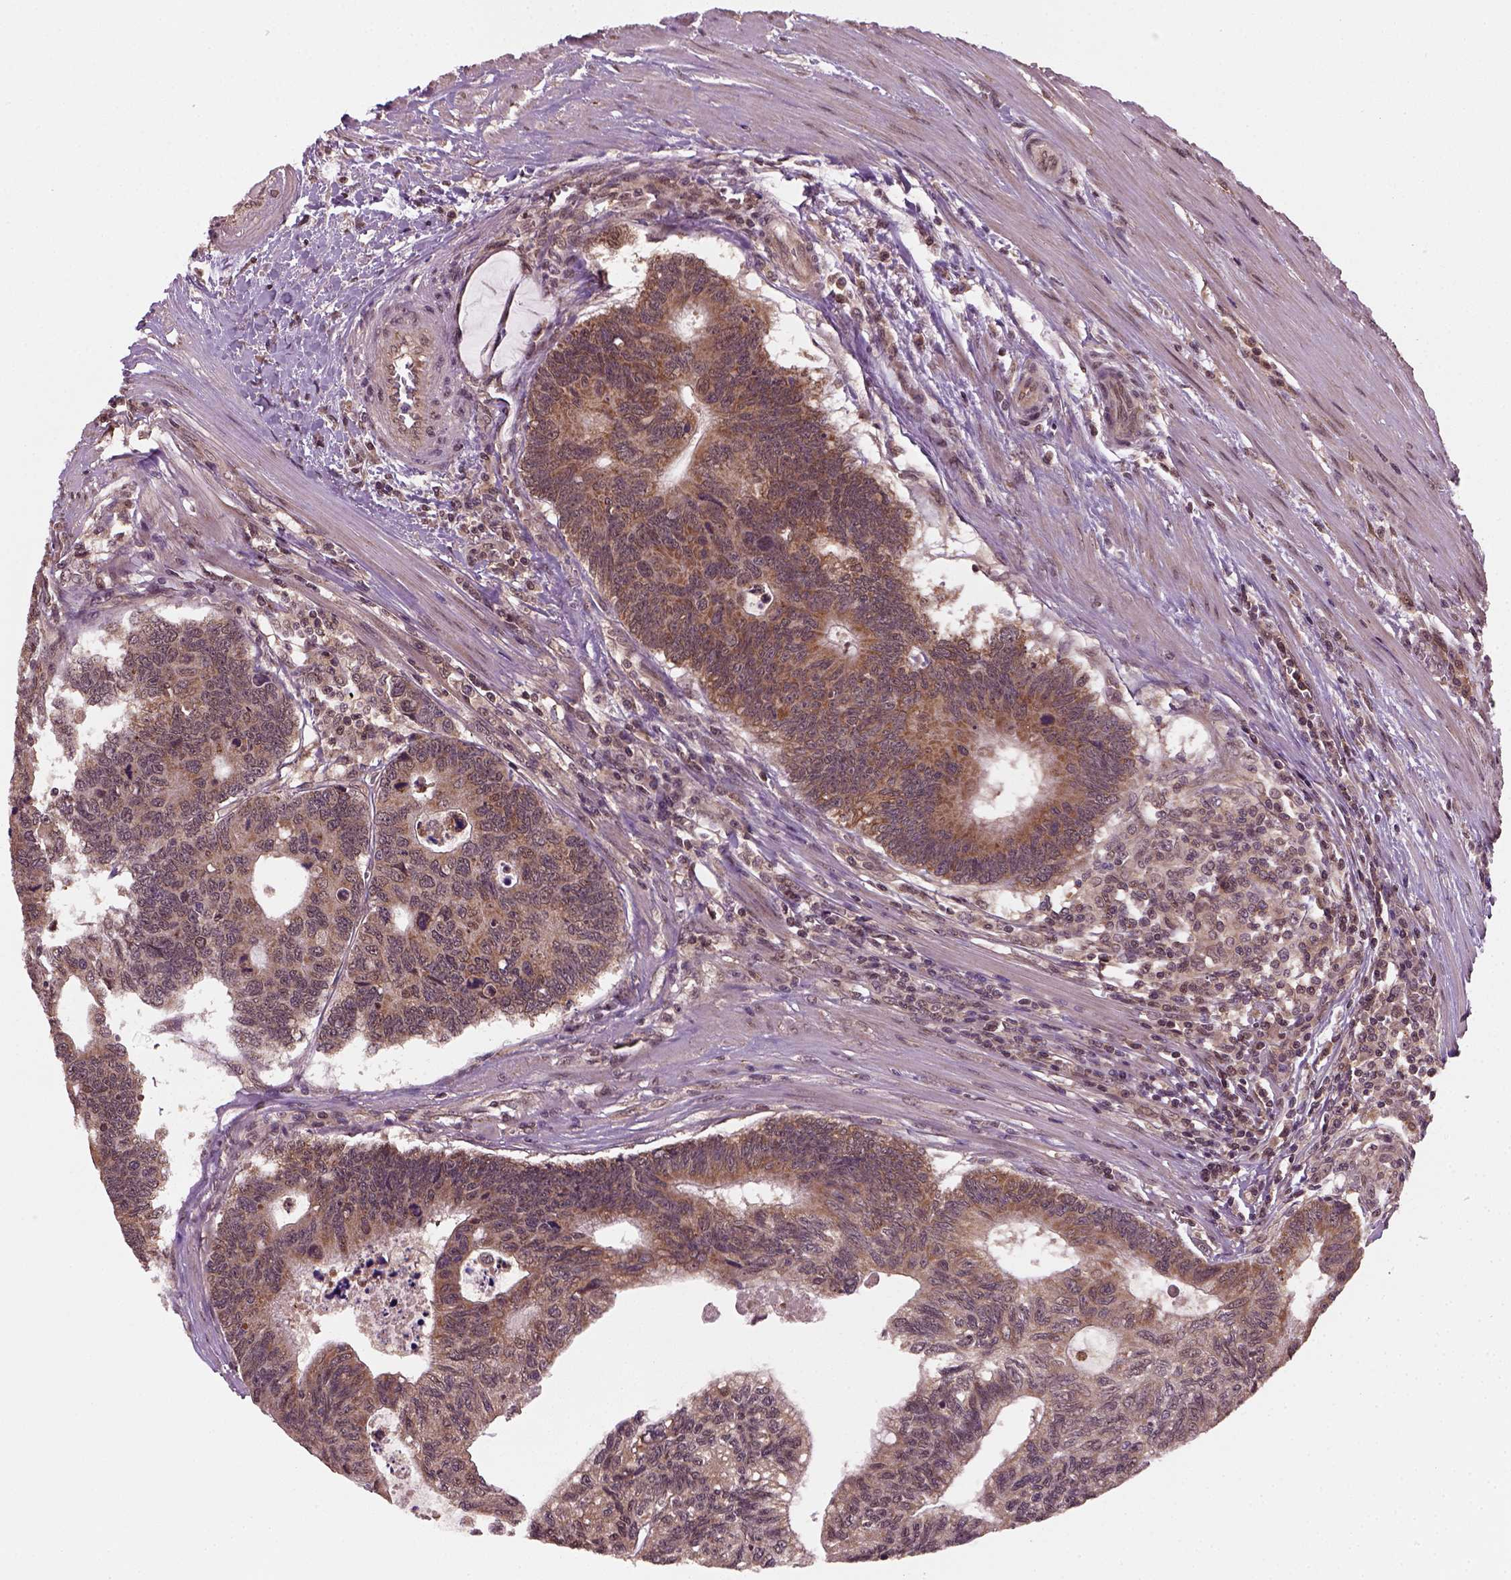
{"staining": {"intensity": "strong", "quantity": ">75%", "location": "cytoplasmic/membranous"}, "tissue": "colorectal cancer", "cell_type": "Tumor cells", "image_type": "cancer", "snomed": [{"axis": "morphology", "description": "Adenocarcinoma, NOS"}, {"axis": "topography", "description": "Colon"}], "caption": "Tumor cells demonstrate high levels of strong cytoplasmic/membranous positivity in about >75% of cells in human colorectal cancer (adenocarcinoma).", "gene": "NUDT9", "patient": {"sex": "female", "age": 77}}